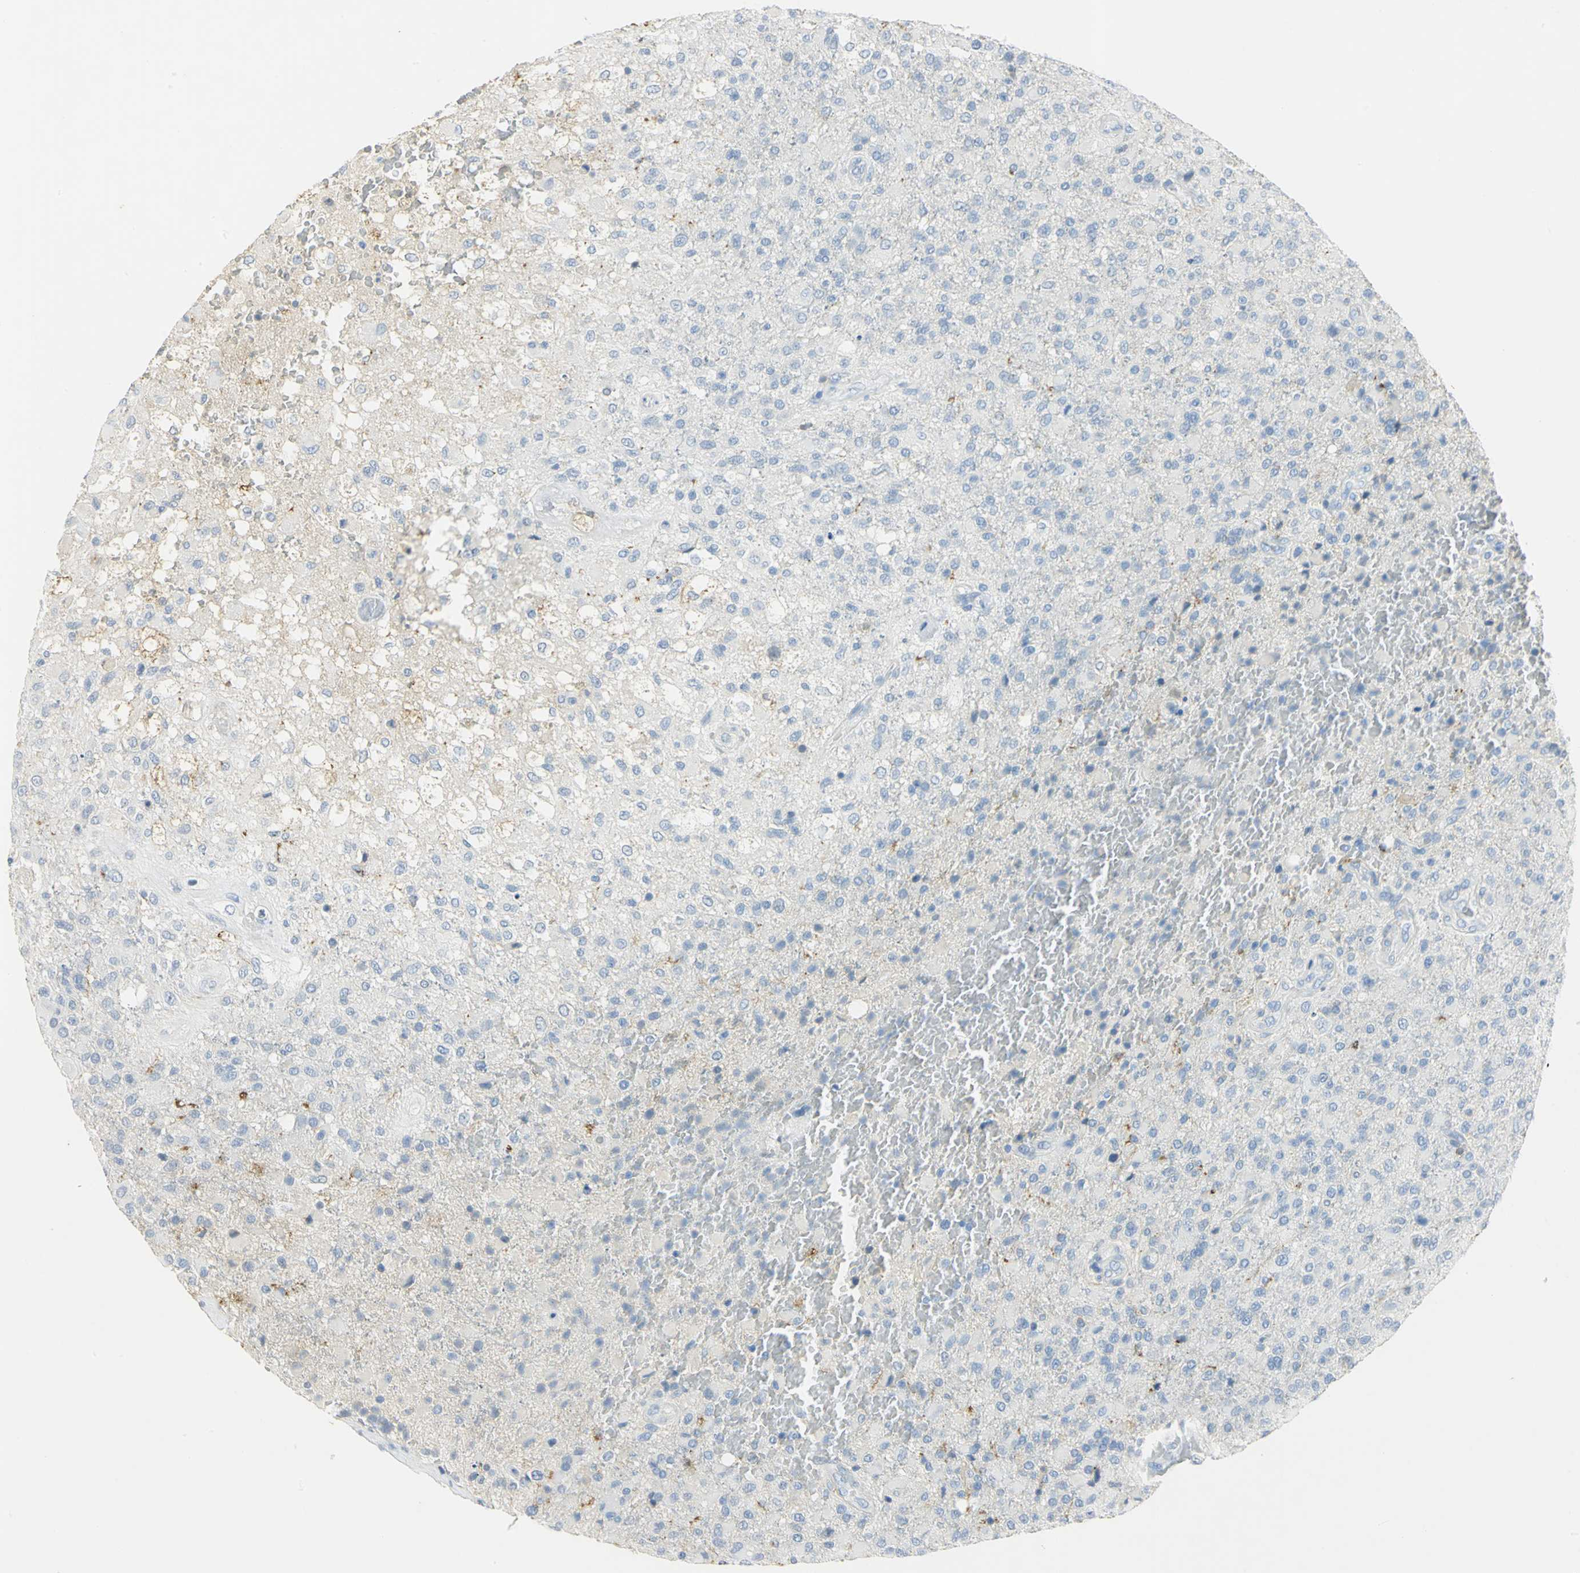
{"staining": {"intensity": "negative", "quantity": "none", "location": "none"}, "tissue": "glioma", "cell_type": "Tumor cells", "image_type": "cancer", "snomed": [{"axis": "morphology", "description": "Glioma, malignant, High grade"}, {"axis": "topography", "description": "Brain"}], "caption": "A histopathology image of malignant glioma (high-grade) stained for a protein displays no brown staining in tumor cells.", "gene": "ANXA4", "patient": {"sex": "male", "age": 71}}